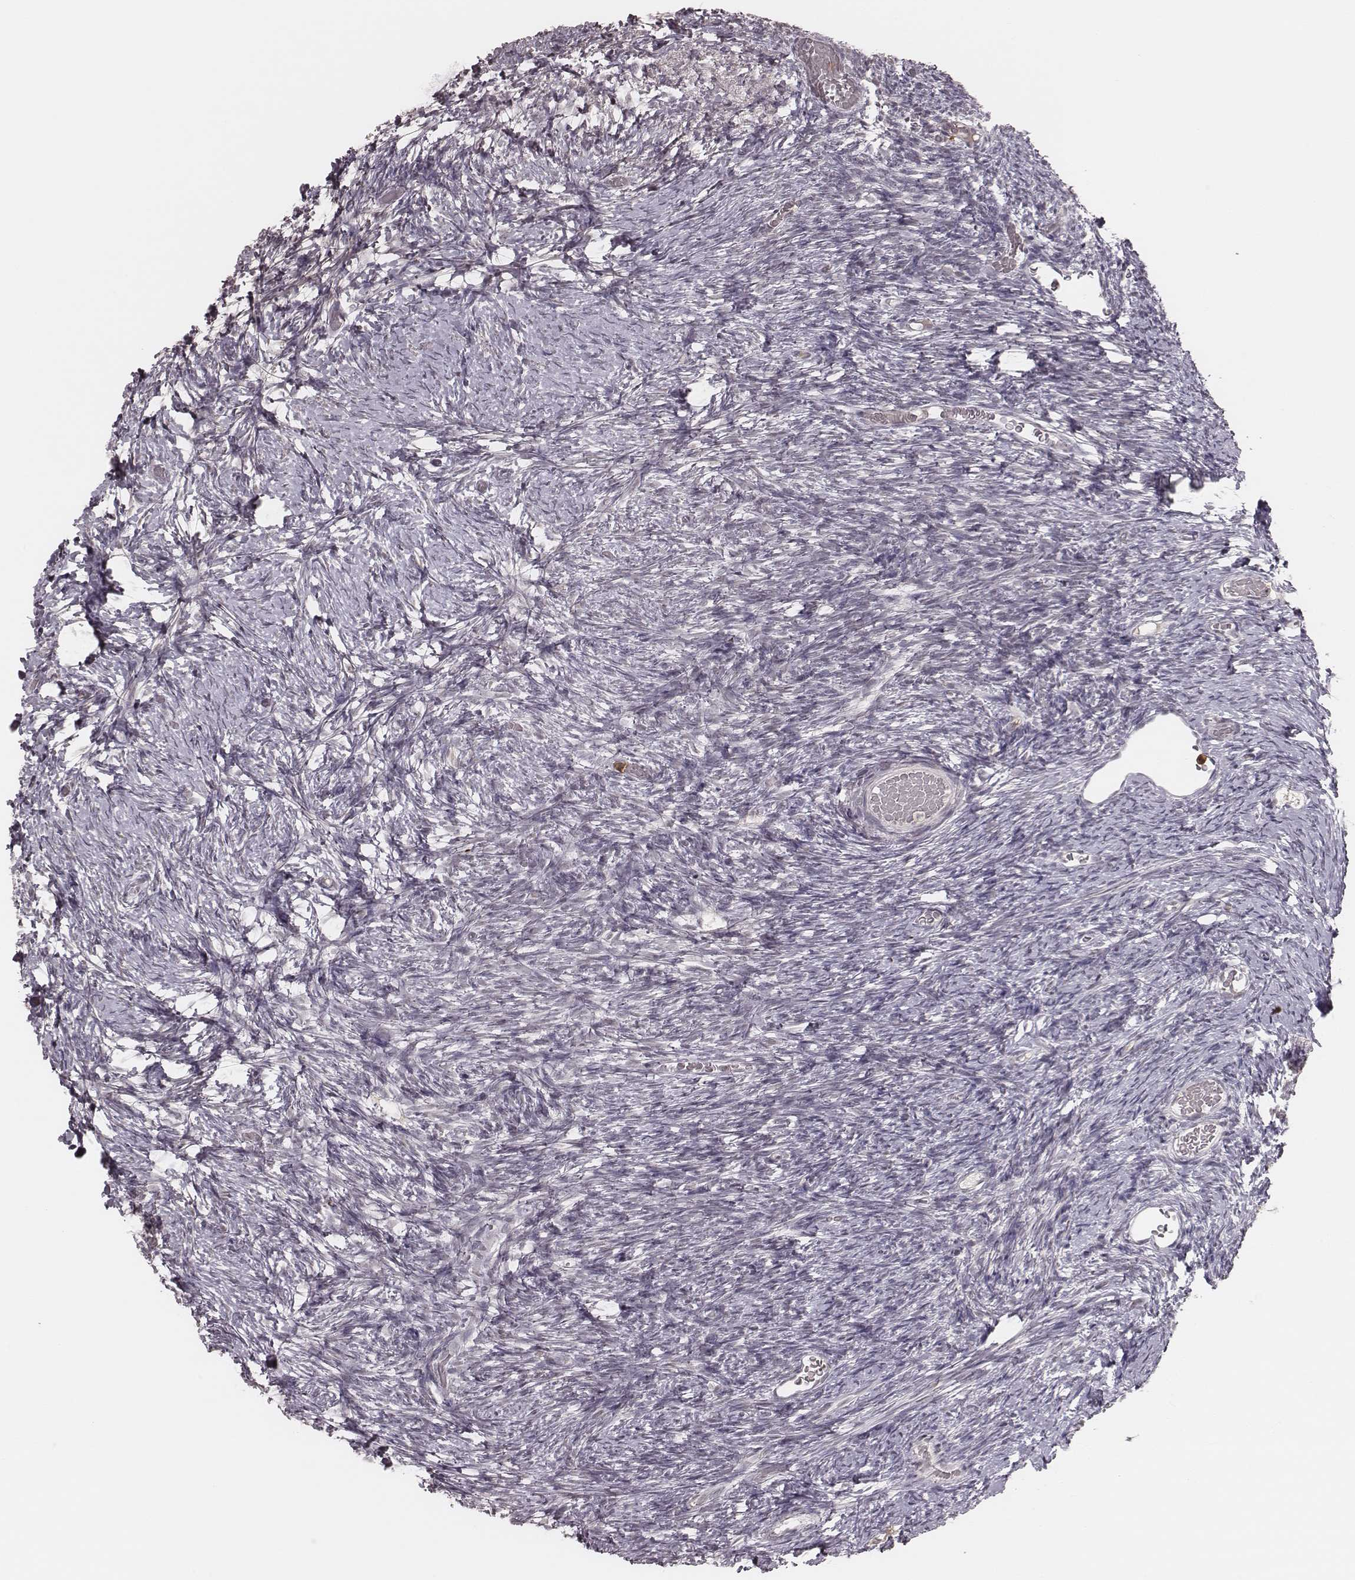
{"staining": {"intensity": "negative", "quantity": "none", "location": "none"}, "tissue": "ovary", "cell_type": "Ovarian stroma cells", "image_type": "normal", "snomed": [{"axis": "morphology", "description": "Normal tissue, NOS"}, {"axis": "topography", "description": "Ovary"}], "caption": "This is a histopathology image of IHC staining of benign ovary, which shows no positivity in ovarian stroma cells.", "gene": "KITLG", "patient": {"sex": "female", "age": 39}}